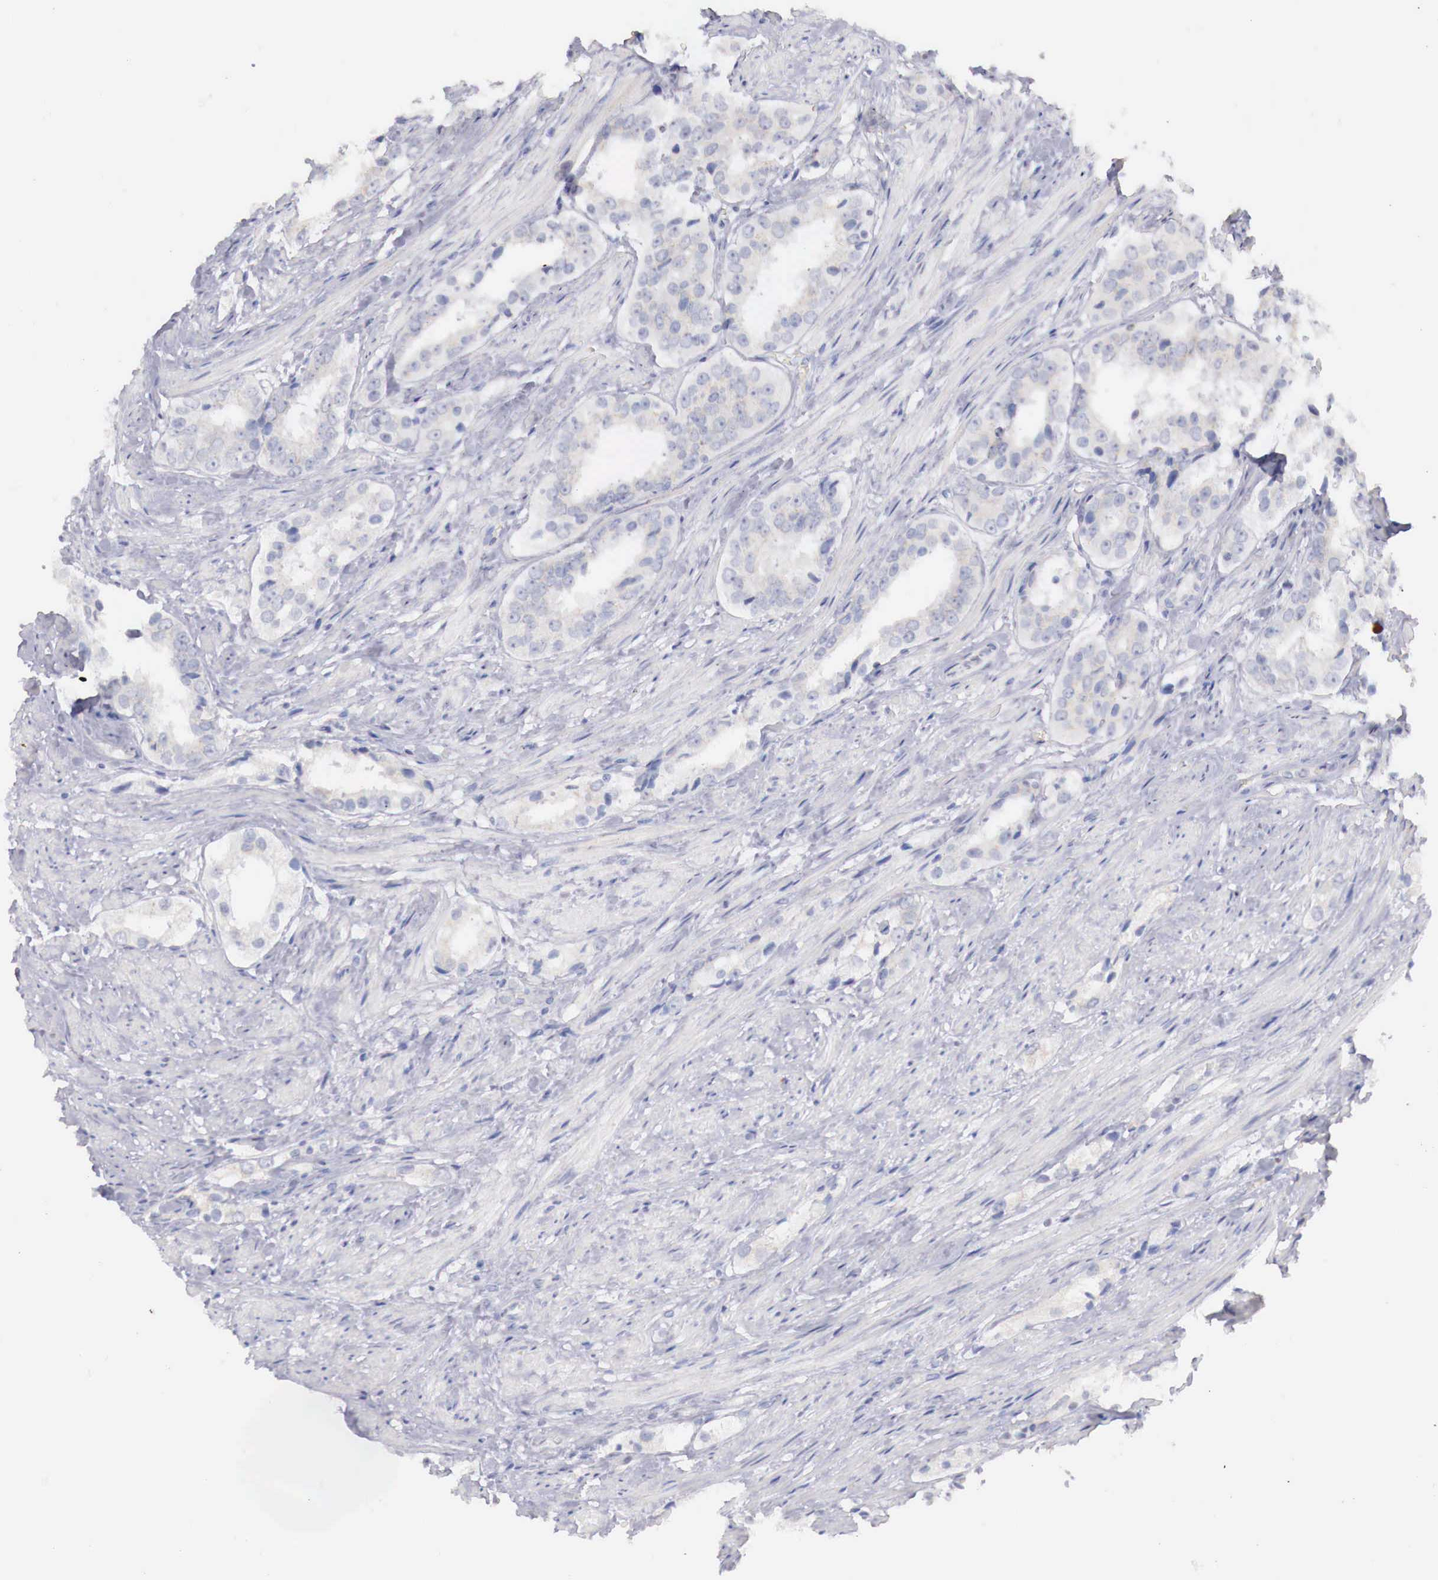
{"staining": {"intensity": "negative", "quantity": "none", "location": "none"}, "tissue": "prostate cancer", "cell_type": "Tumor cells", "image_type": "cancer", "snomed": [{"axis": "morphology", "description": "Adenocarcinoma, Medium grade"}, {"axis": "topography", "description": "Prostate"}], "caption": "Immunohistochemistry photomicrograph of human prostate cancer stained for a protein (brown), which displays no positivity in tumor cells.", "gene": "TRIM13", "patient": {"sex": "male", "age": 73}}